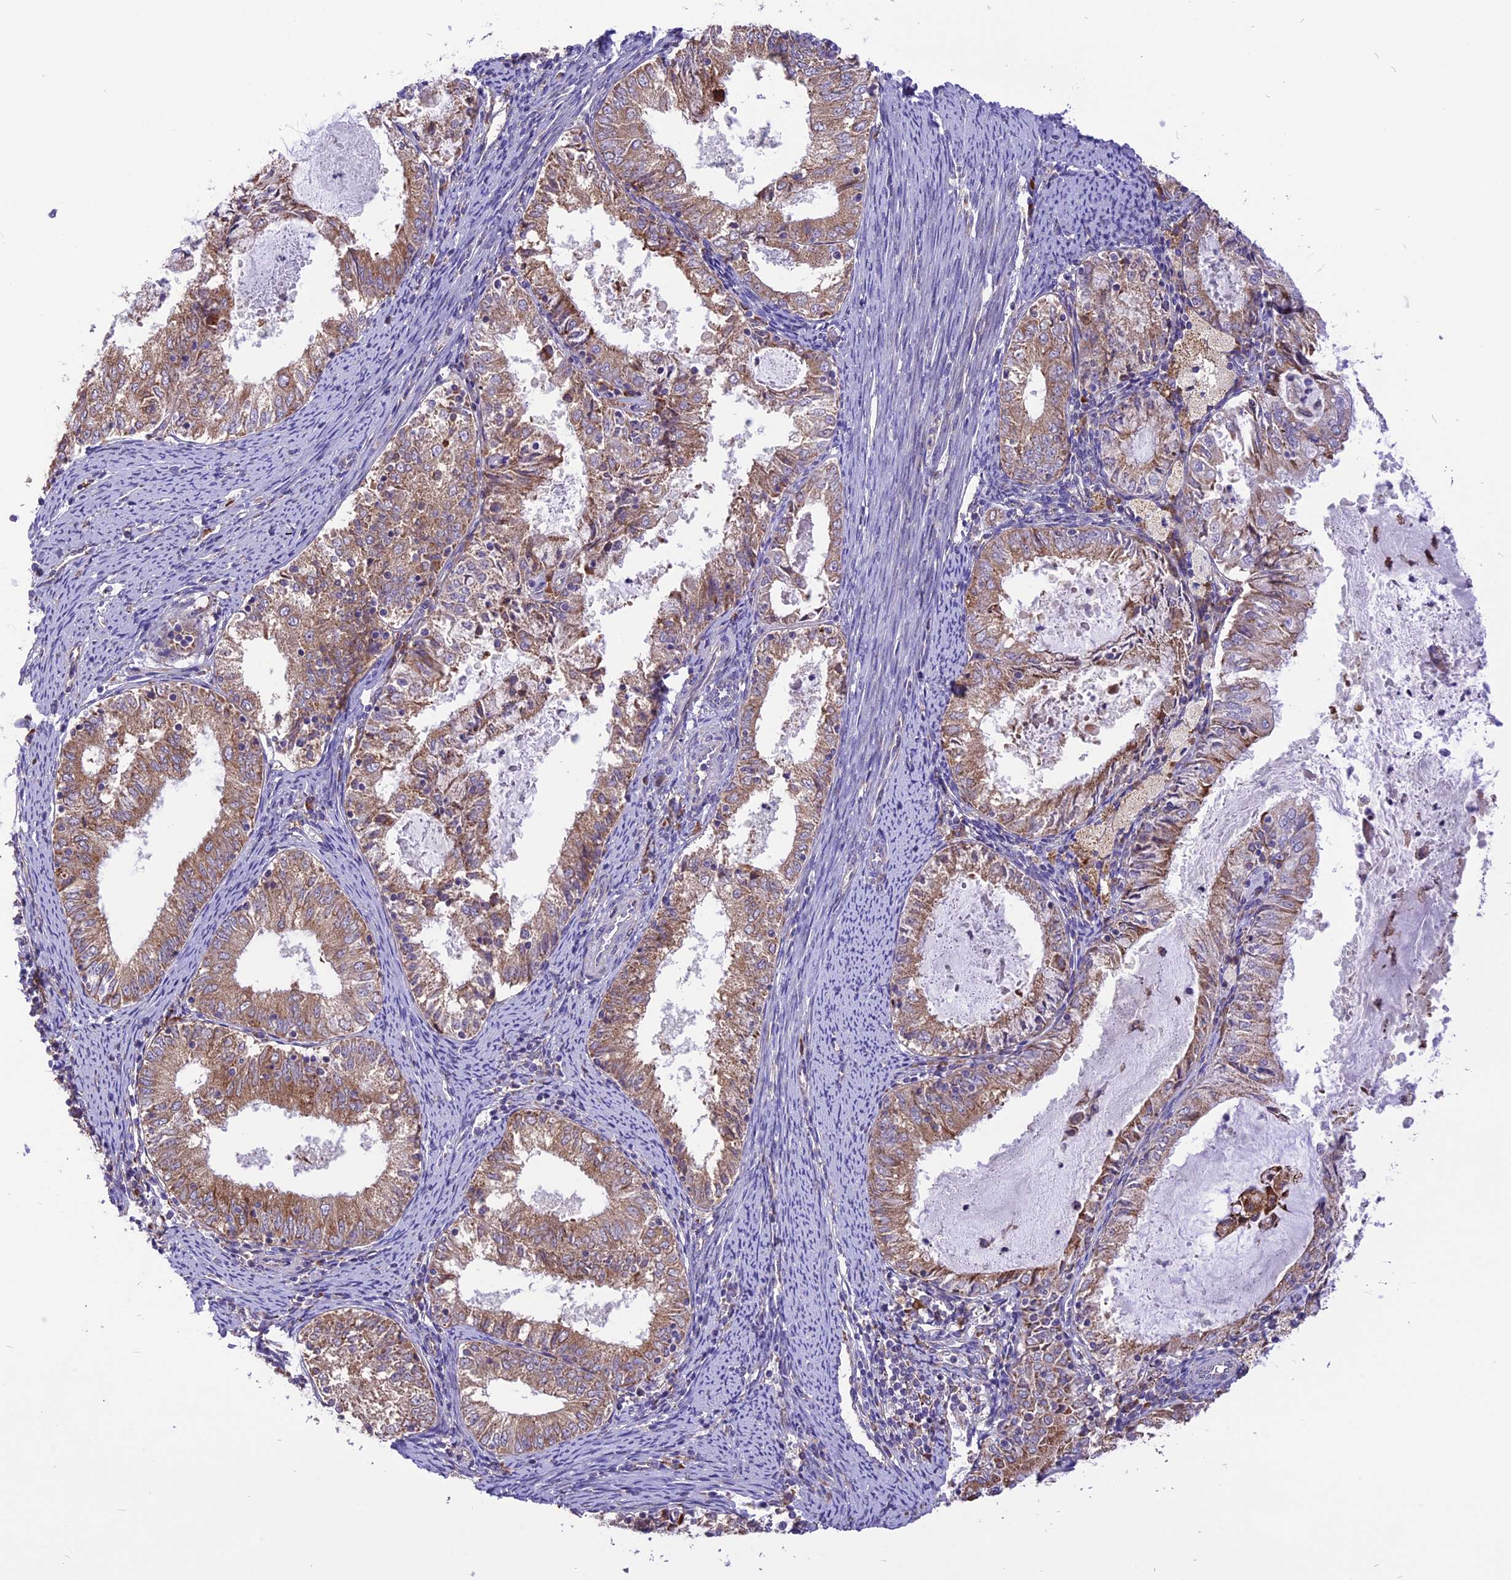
{"staining": {"intensity": "moderate", "quantity": "25%-75%", "location": "cytoplasmic/membranous"}, "tissue": "endometrial cancer", "cell_type": "Tumor cells", "image_type": "cancer", "snomed": [{"axis": "morphology", "description": "Adenocarcinoma, NOS"}, {"axis": "topography", "description": "Endometrium"}], "caption": "DAB (3,3'-diaminobenzidine) immunohistochemical staining of human endometrial adenocarcinoma reveals moderate cytoplasmic/membranous protein staining in approximately 25%-75% of tumor cells.", "gene": "ARMCX6", "patient": {"sex": "female", "age": 57}}